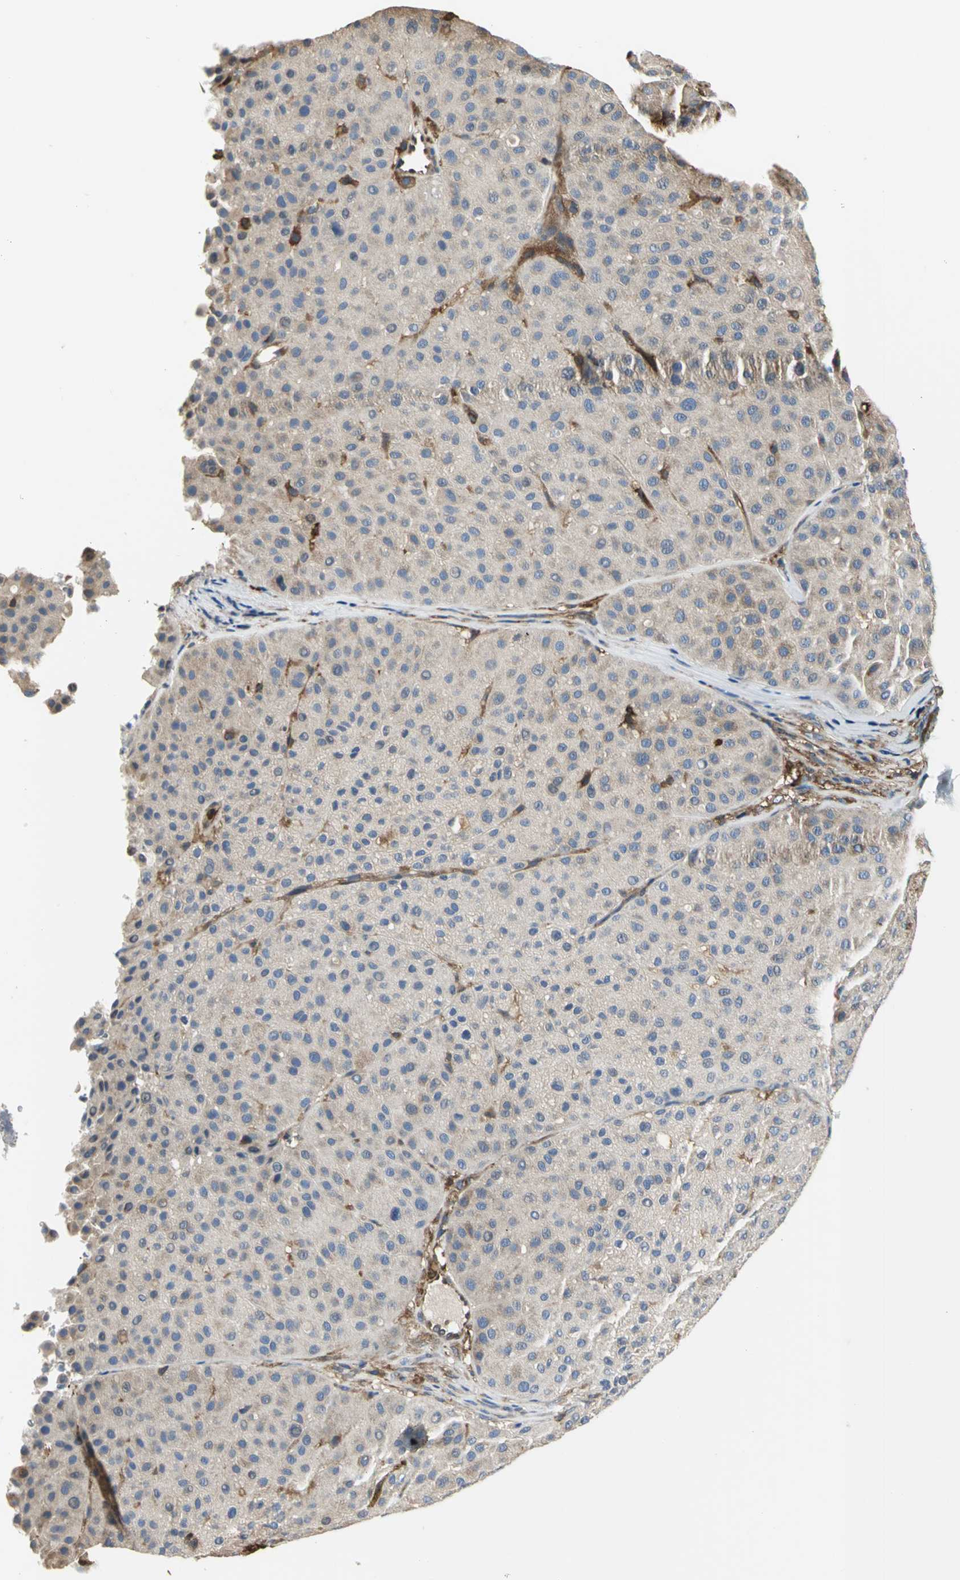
{"staining": {"intensity": "moderate", "quantity": "25%-75%", "location": "cytoplasmic/membranous"}, "tissue": "melanoma", "cell_type": "Tumor cells", "image_type": "cancer", "snomed": [{"axis": "morphology", "description": "Normal tissue, NOS"}, {"axis": "morphology", "description": "Malignant melanoma, Metastatic site"}, {"axis": "topography", "description": "Skin"}], "caption": "Tumor cells exhibit moderate cytoplasmic/membranous staining in approximately 25%-75% of cells in melanoma.", "gene": "CHRNB1", "patient": {"sex": "male", "age": 41}}